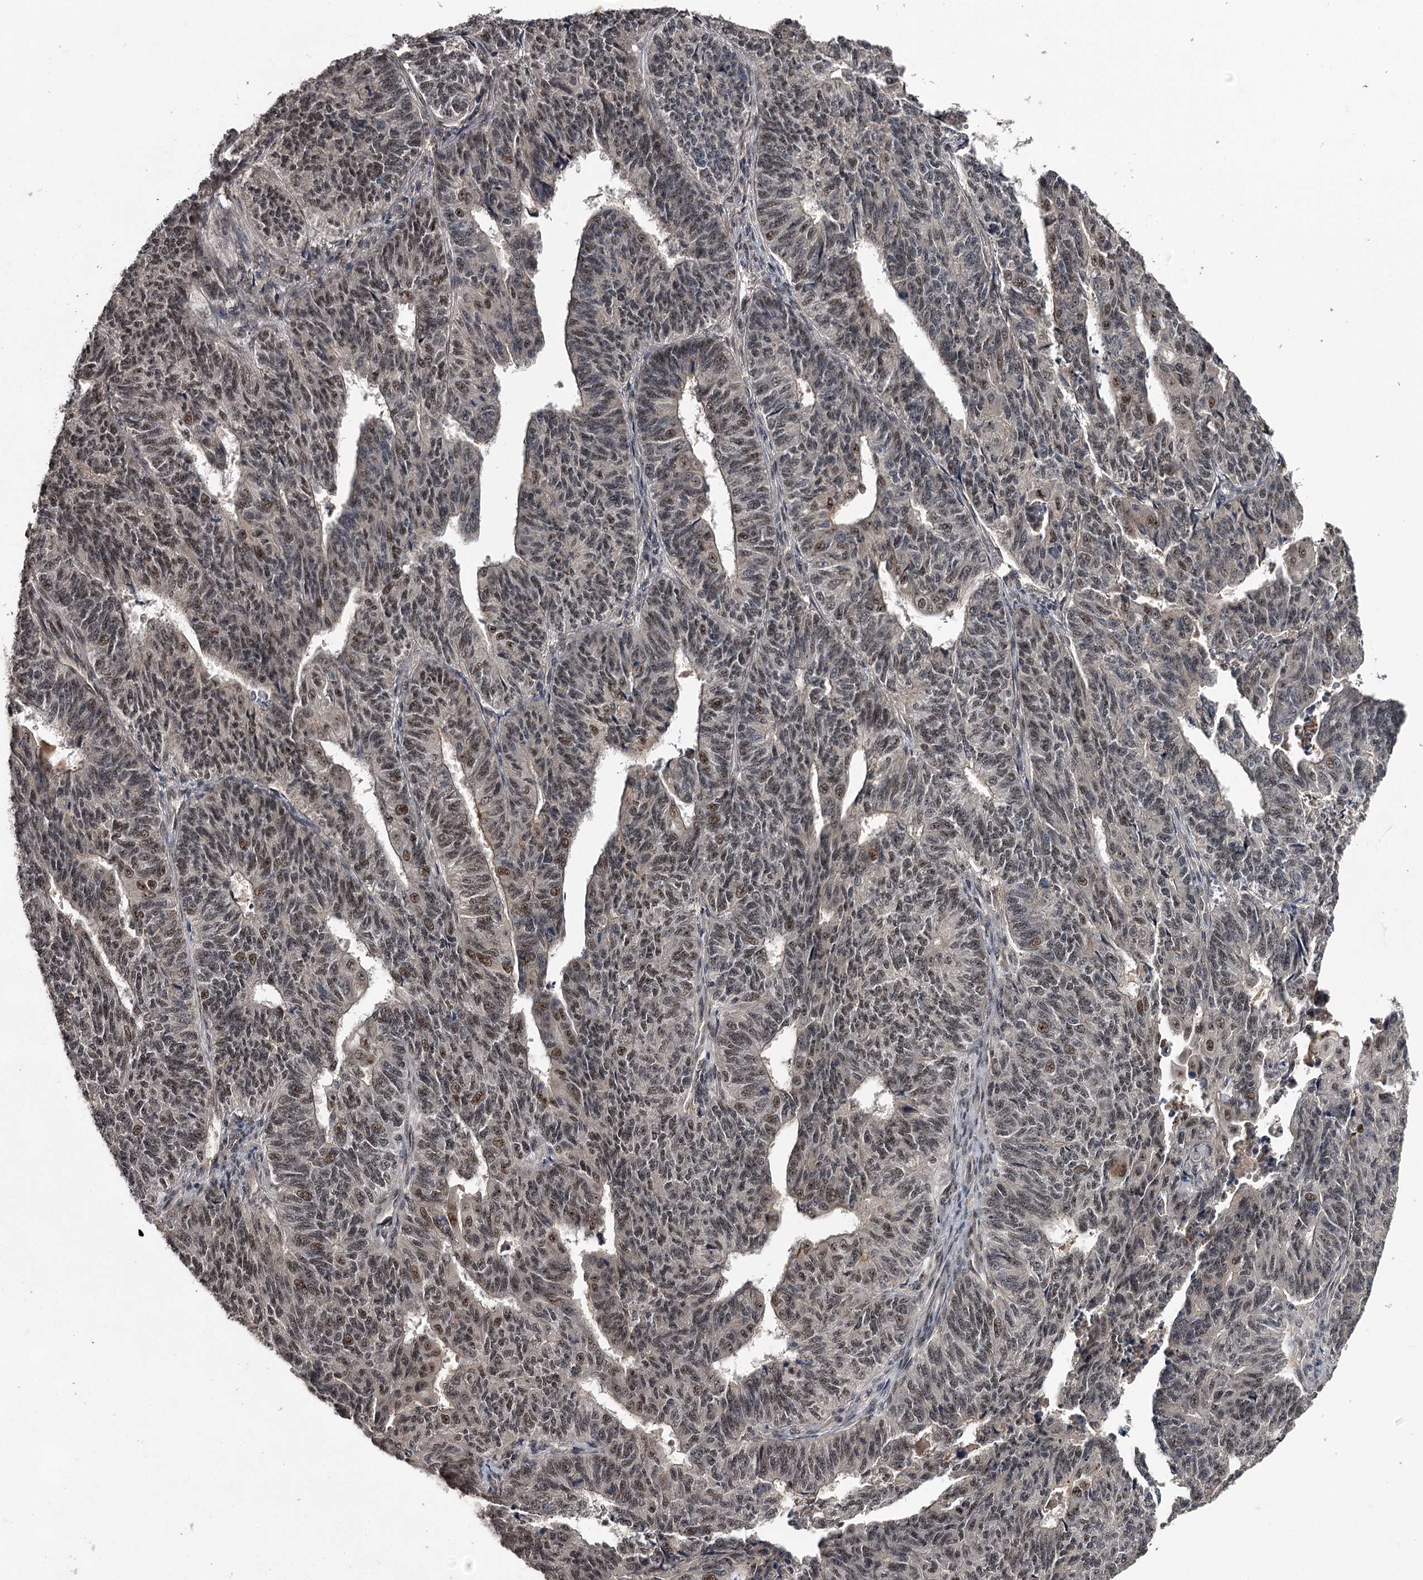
{"staining": {"intensity": "moderate", "quantity": "<25%", "location": "nuclear"}, "tissue": "endometrial cancer", "cell_type": "Tumor cells", "image_type": "cancer", "snomed": [{"axis": "morphology", "description": "Adenocarcinoma, NOS"}, {"axis": "topography", "description": "Endometrium"}], "caption": "This is a histology image of immunohistochemistry staining of endometrial cancer (adenocarcinoma), which shows moderate expression in the nuclear of tumor cells.", "gene": "MAML3", "patient": {"sex": "female", "age": 32}}